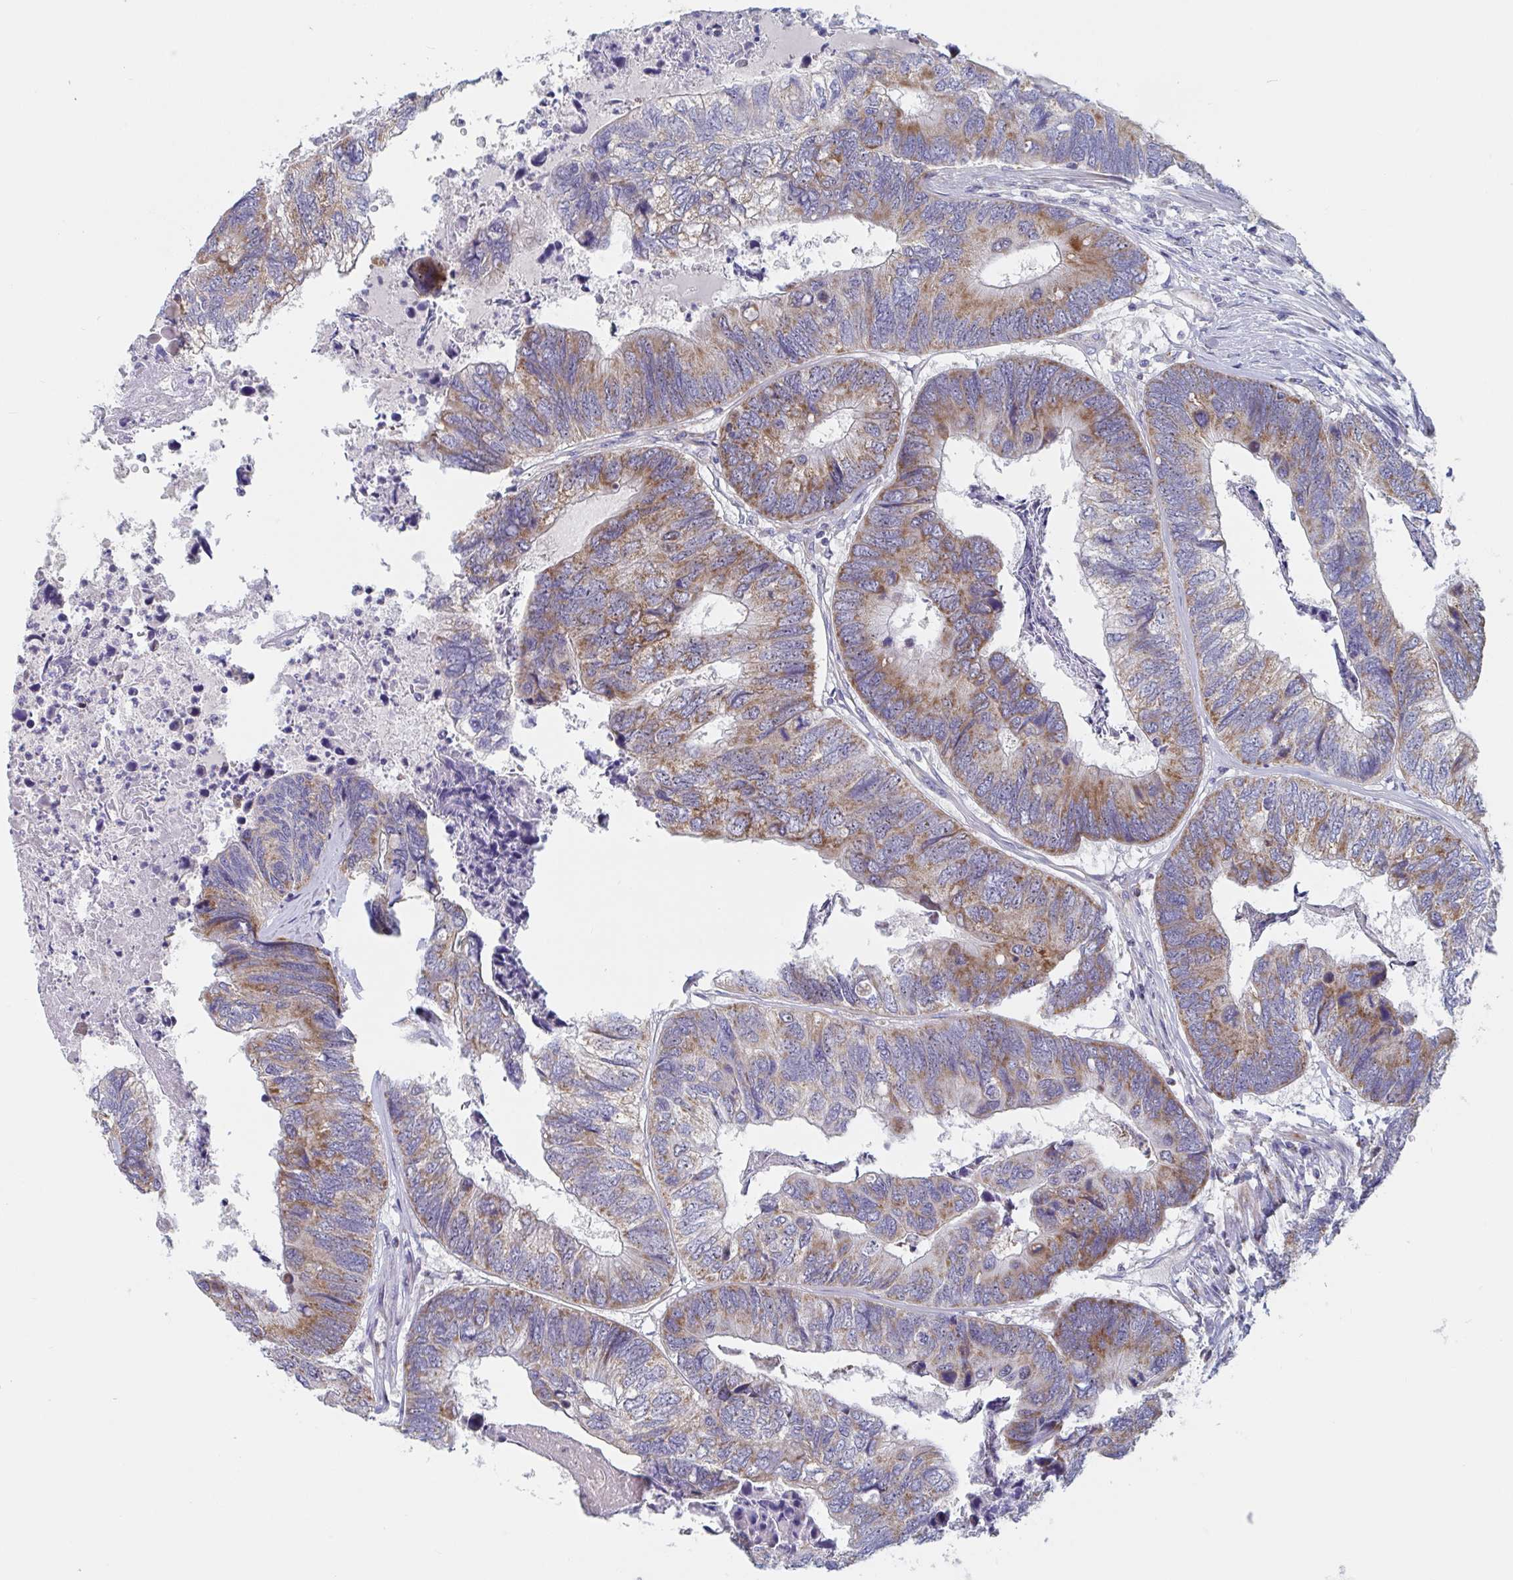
{"staining": {"intensity": "moderate", "quantity": "25%-75%", "location": "cytoplasmic/membranous"}, "tissue": "colorectal cancer", "cell_type": "Tumor cells", "image_type": "cancer", "snomed": [{"axis": "morphology", "description": "Adenocarcinoma, NOS"}, {"axis": "topography", "description": "Colon"}], "caption": "This is an image of IHC staining of adenocarcinoma (colorectal), which shows moderate expression in the cytoplasmic/membranous of tumor cells.", "gene": "MRPL53", "patient": {"sex": "female", "age": 67}}